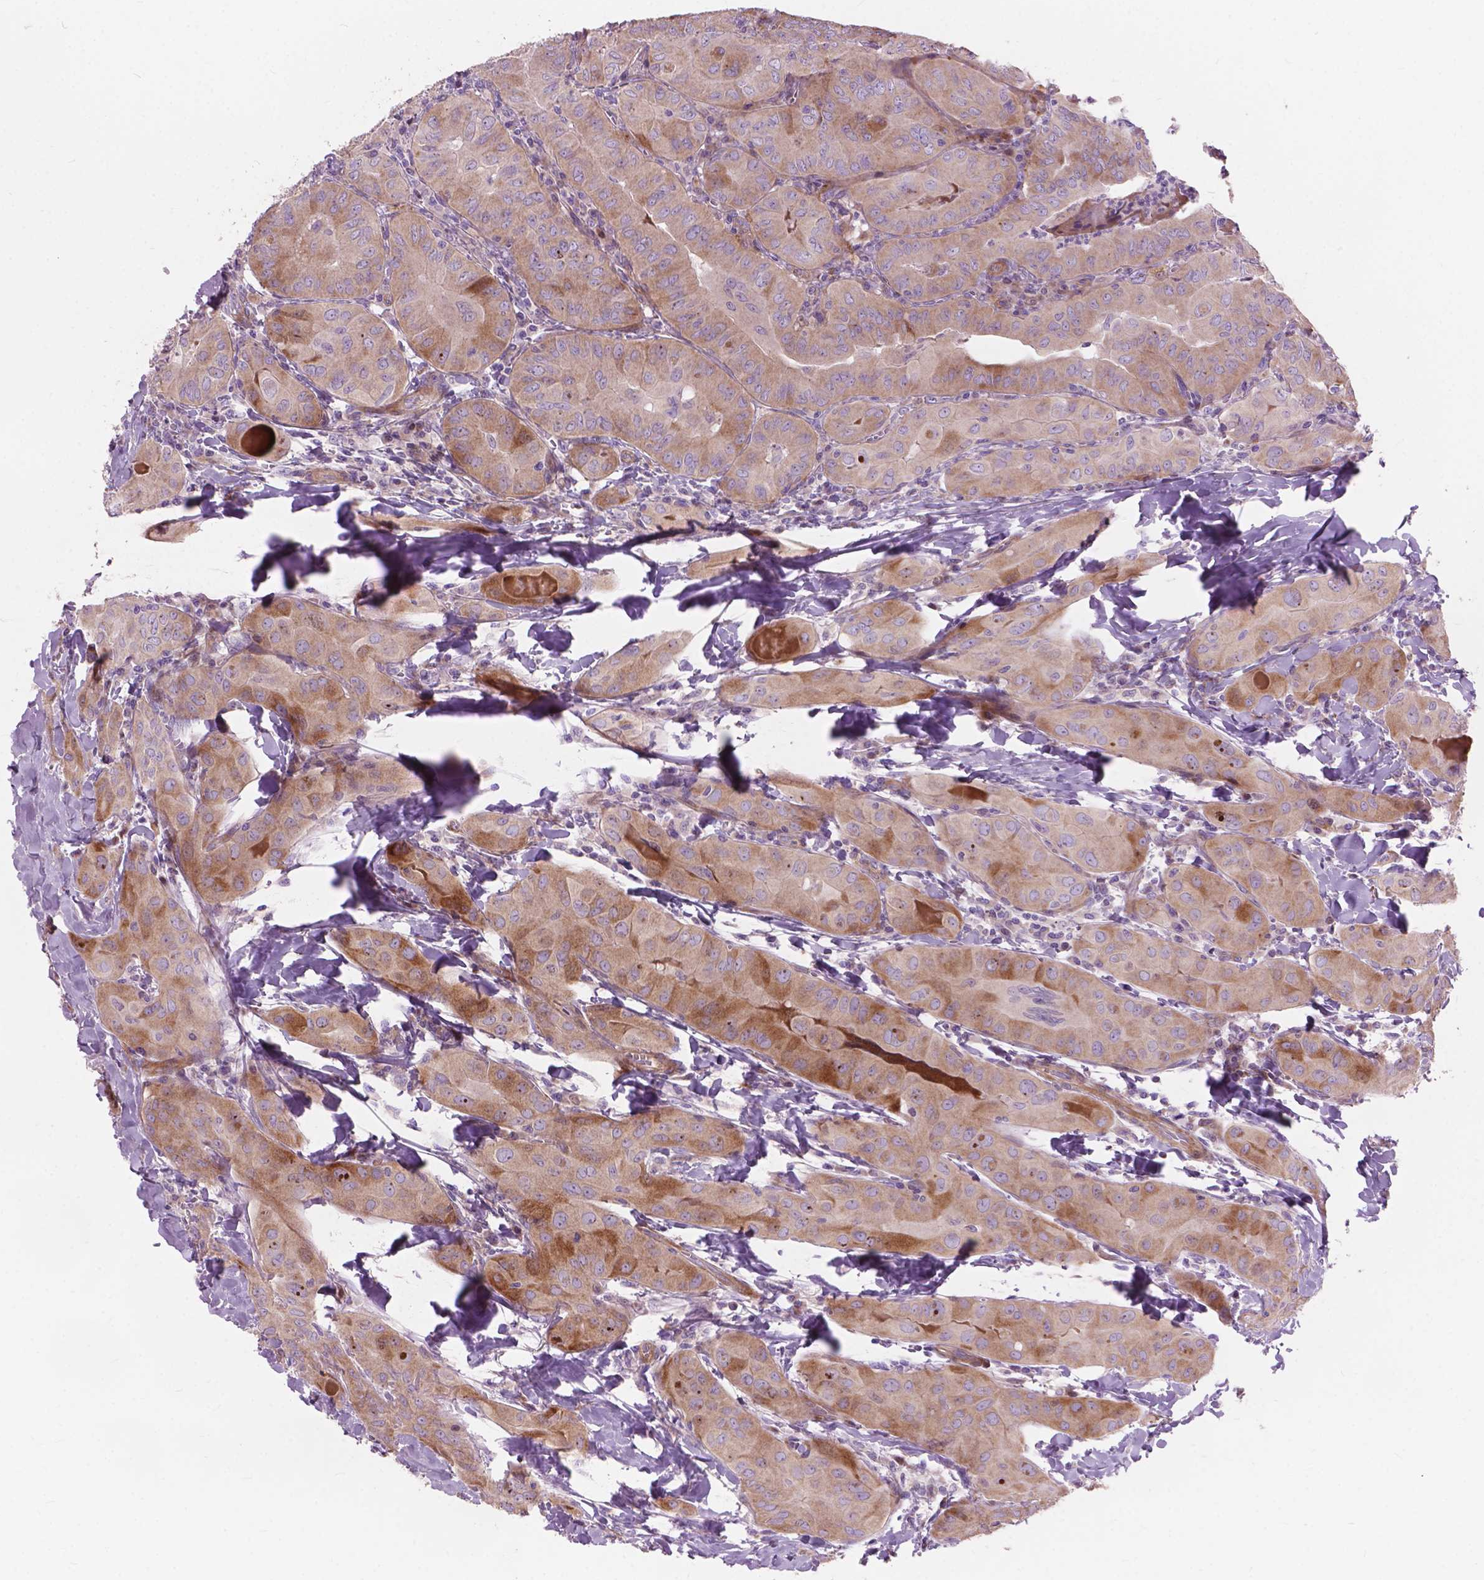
{"staining": {"intensity": "moderate", "quantity": "25%-75%", "location": "cytoplasmic/membranous"}, "tissue": "thyroid cancer", "cell_type": "Tumor cells", "image_type": "cancer", "snomed": [{"axis": "morphology", "description": "Papillary adenocarcinoma, NOS"}, {"axis": "topography", "description": "Thyroid gland"}], "caption": "About 25%-75% of tumor cells in papillary adenocarcinoma (thyroid) exhibit moderate cytoplasmic/membranous protein staining as visualized by brown immunohistochemical staining.", "gene": "MORN1", "patient": {"sex": "female", "age": 37}}